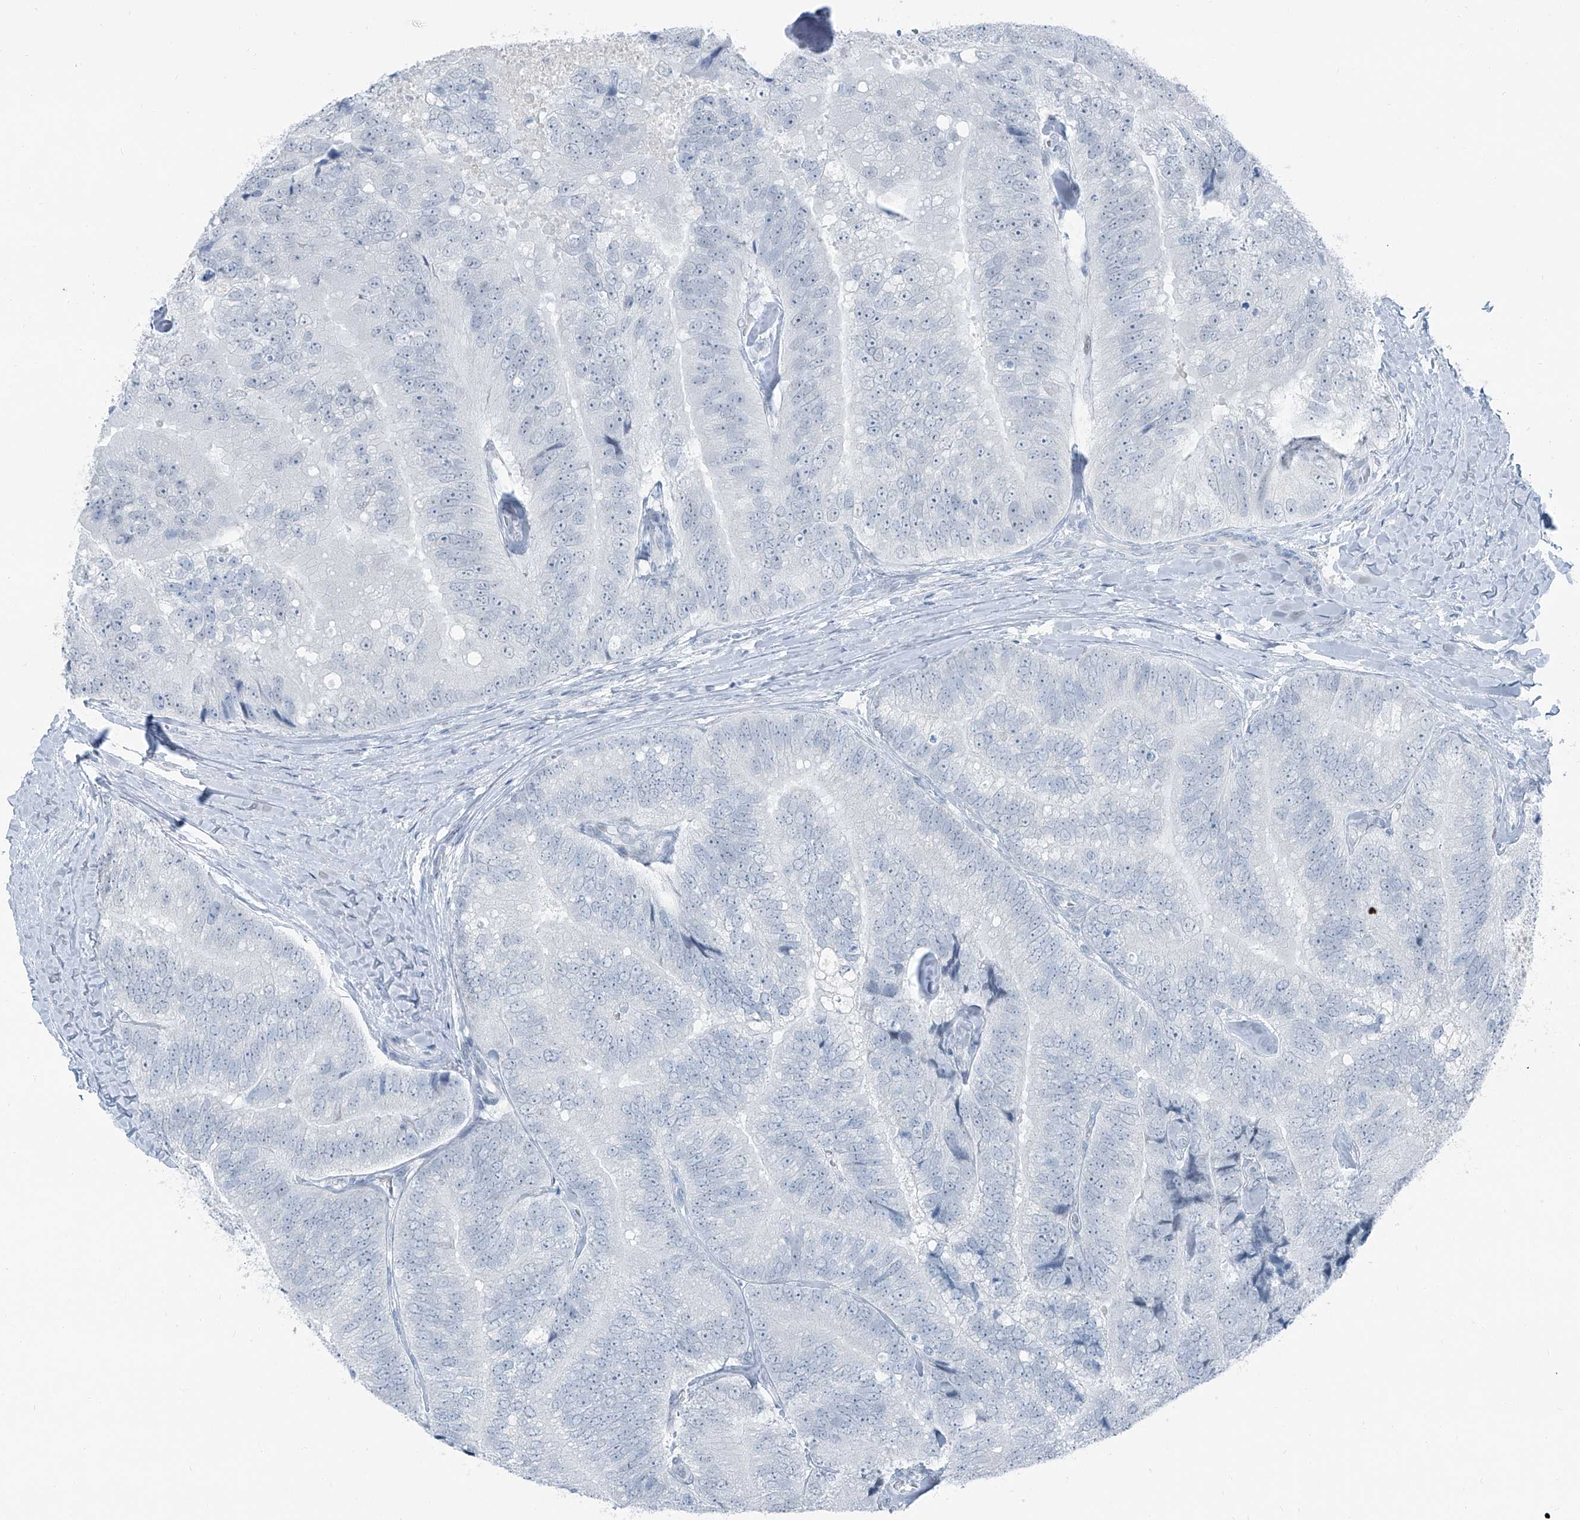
{"staining": {"intensity": "negative", "quantity": "none", "location": "none"}, "tissue": "prostate cancer", "cell_type": "Tumor cells", "image_type": "cancer", "snomed": [{"axis": "morphology", "description": "Adenocarcinoma, High grade"}, {"axis": "topography", "description": "Prostate"}], "caption": "This is a photomicrograph of immunohistochemistry (IHC) staining of prostate cancer (adenocarcinoma (high-grade)), which shows no staining in tumor cells. (DAB IHC with hematoxylin counter stain).", "gene": "RGN", "patient": {"sex": "male", "age": 70}}